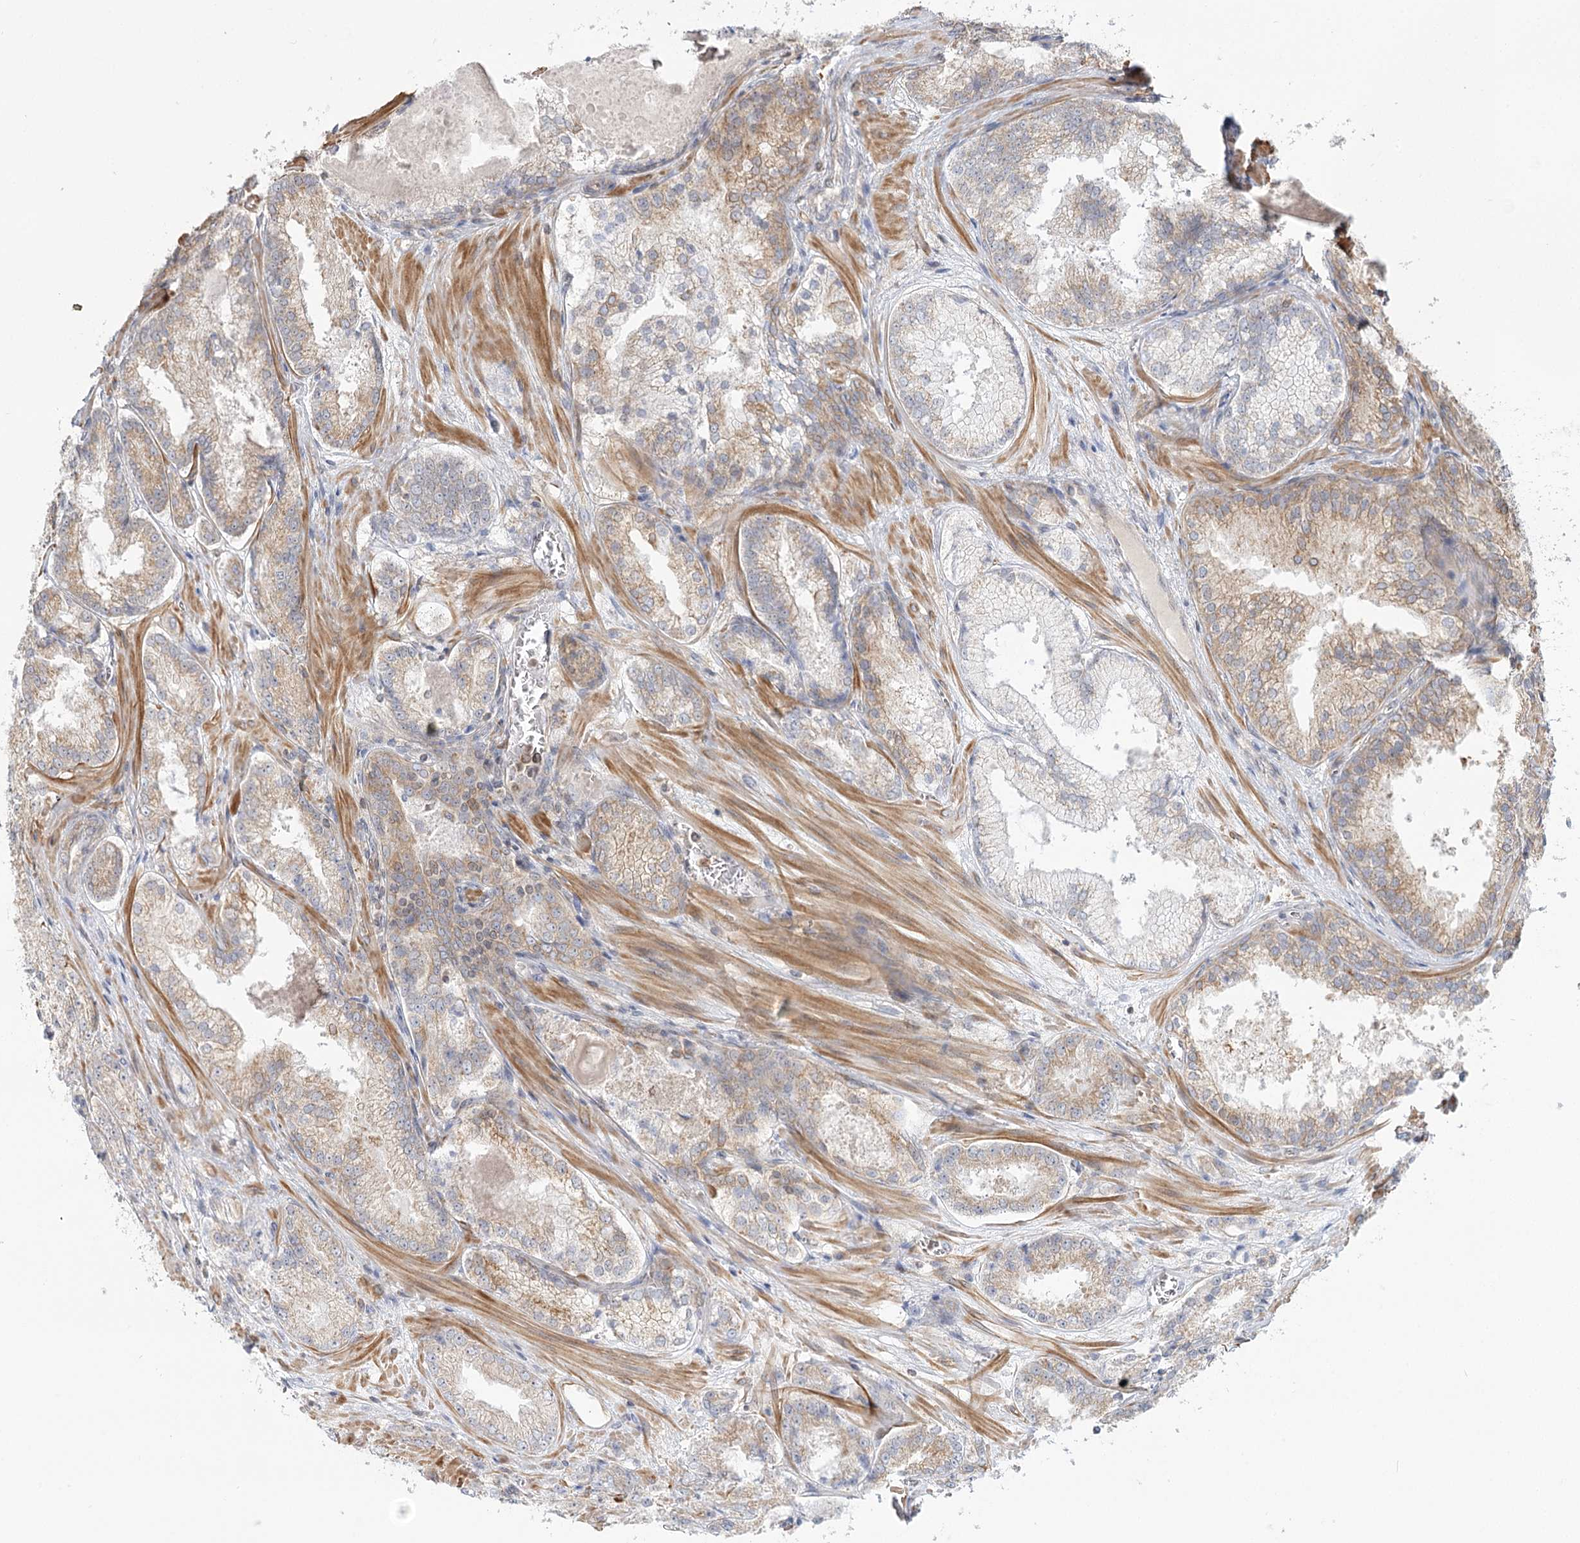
{"staining": {"intensity": "moderate", "quantity": "25%-75%", "location": "cytoplasmic/membranous"}, "tissue": "prostate cancer", "cell_type": "Tumor cells", "image_type": "cancer", "snomed": [{"axis": "morphology", "description": "Adenocarcinoma, Low grade"}, {"axis": "topography", "description": "Prostate"}], "caption": "Prostate low-grade adenocarcinoma tissue exhibits moderate cytoplasmic/membranous staining in about 25%-75% of tumor cells, visualized by immunohistochemistry. (DAB IHC with brightfield microscopy, high magnification).", "gene": "MTMR3", "patient": {"sex": "male", "age": 74}}